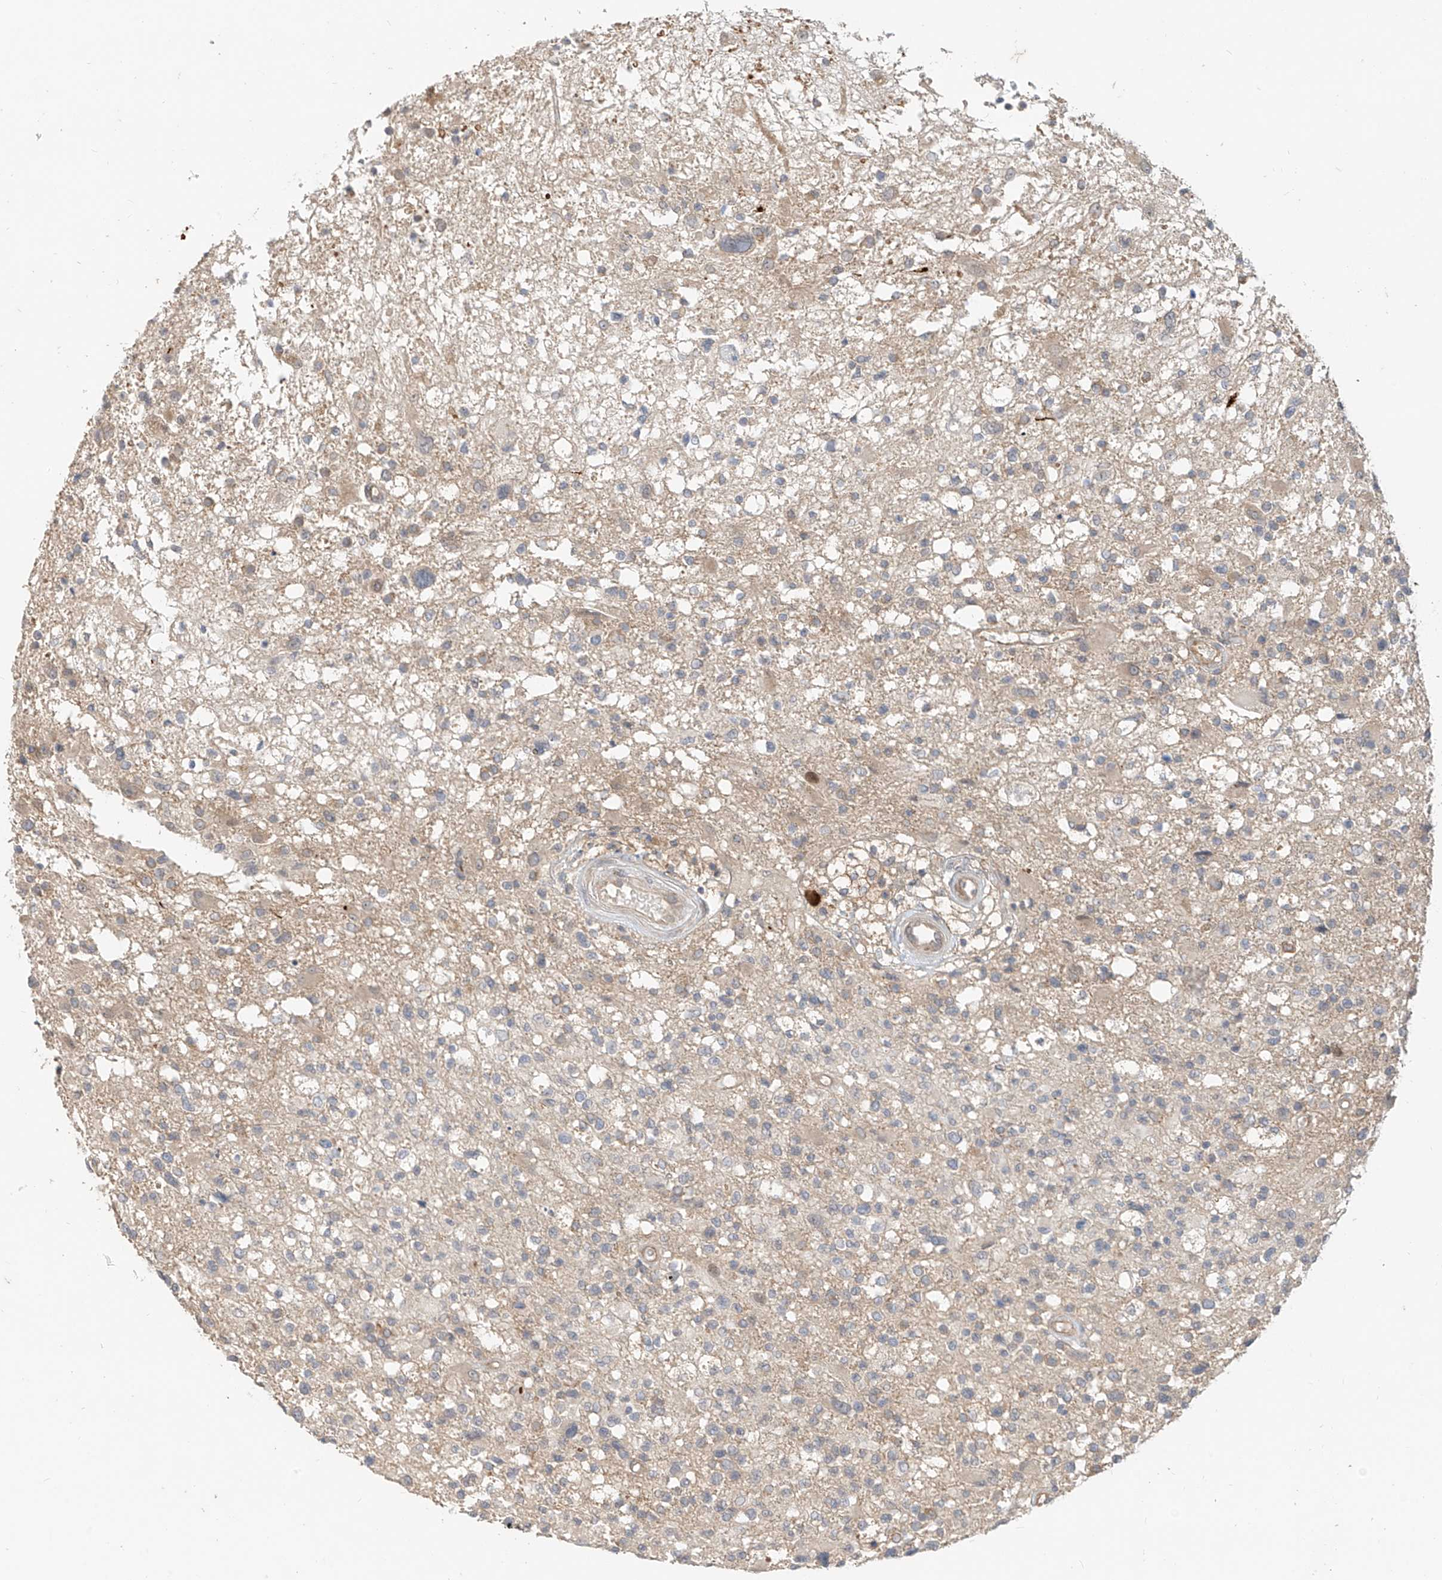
{"staining": {"intensity": "weak", "quantity": "<25%", "location": "cytoplasmic/membranous"}, "tissue": "glioma", "cell_type": "Tumor cells", "image_type": "cancer", "snomed": [{"axis": "morphology", "description": "Glioma, malignant, High grade"}, {"axis": "morphology", "description": "Glioblastoma, NOS"}, {"axis": "topography", "description": "Brain"}], "caption": "An immunohistochemistry (IHC) image of glioblastoma is shown. There is no staining in tumor cells of glioblastoma.", "gene": "MTUS2", "patient": {"sex": "male", "age": 60}}